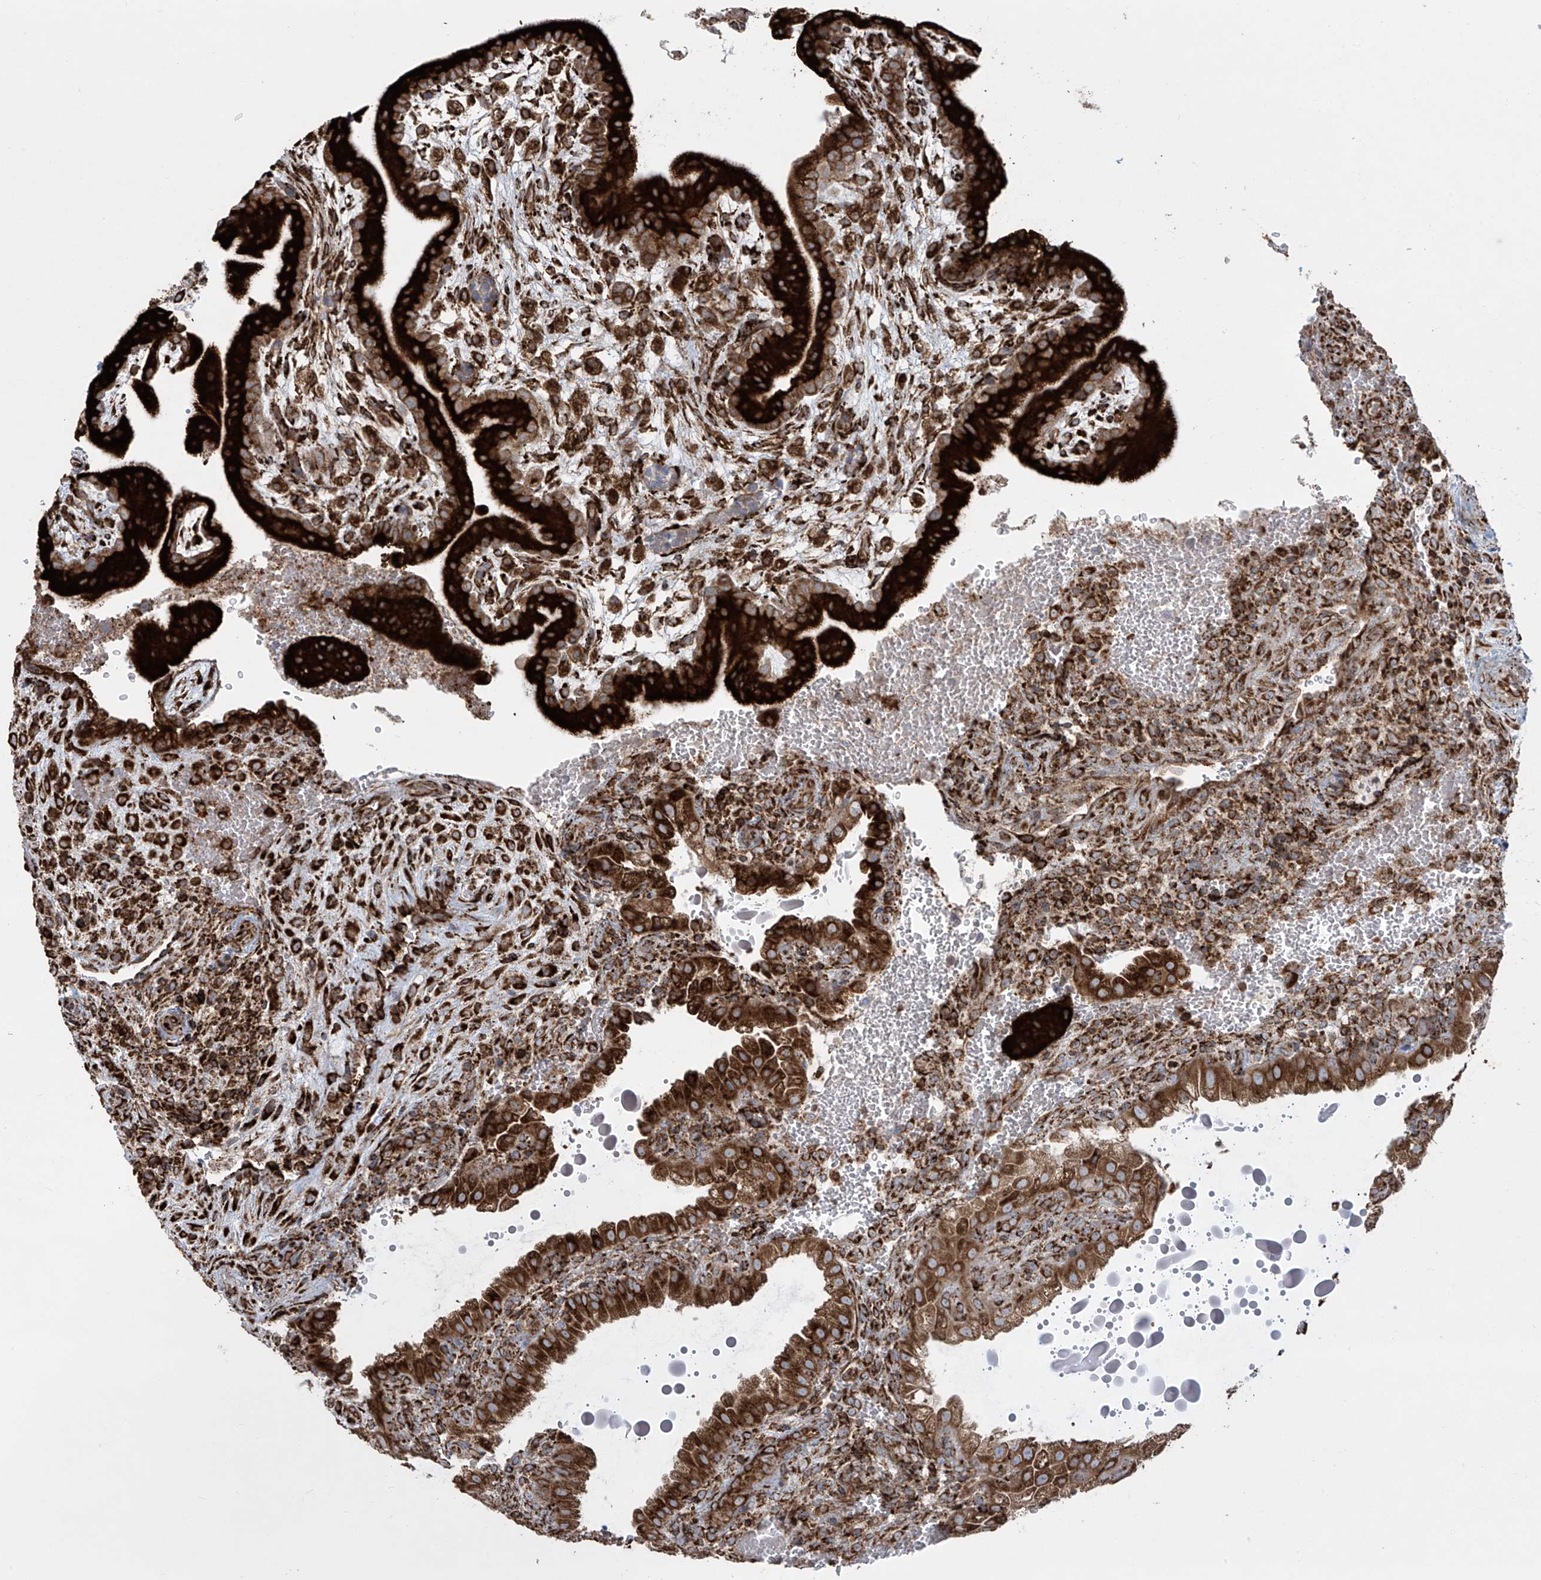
{"staining": {"intensity": "strong", "quantity": ">75%", "location": "cytoplasmic/membranous"}, "tissue": "placenta", "cell_type": "Decidual cells", "image_type": "normal", "snomed": [{"axis": "morphology", "description": "Normal tissue, NOS"}, {"axis": "topography", "description": "Placenta"}], "caption": "Placenta stained with DAB (3,3'-diaminobenzidine) immunohistochemistry reveals high levels of strong cytoplasmic/membranous staining in approximately >75% of decidual cells.", "gene": "MX1", "patient": {"sex": "female", "age": 35}}